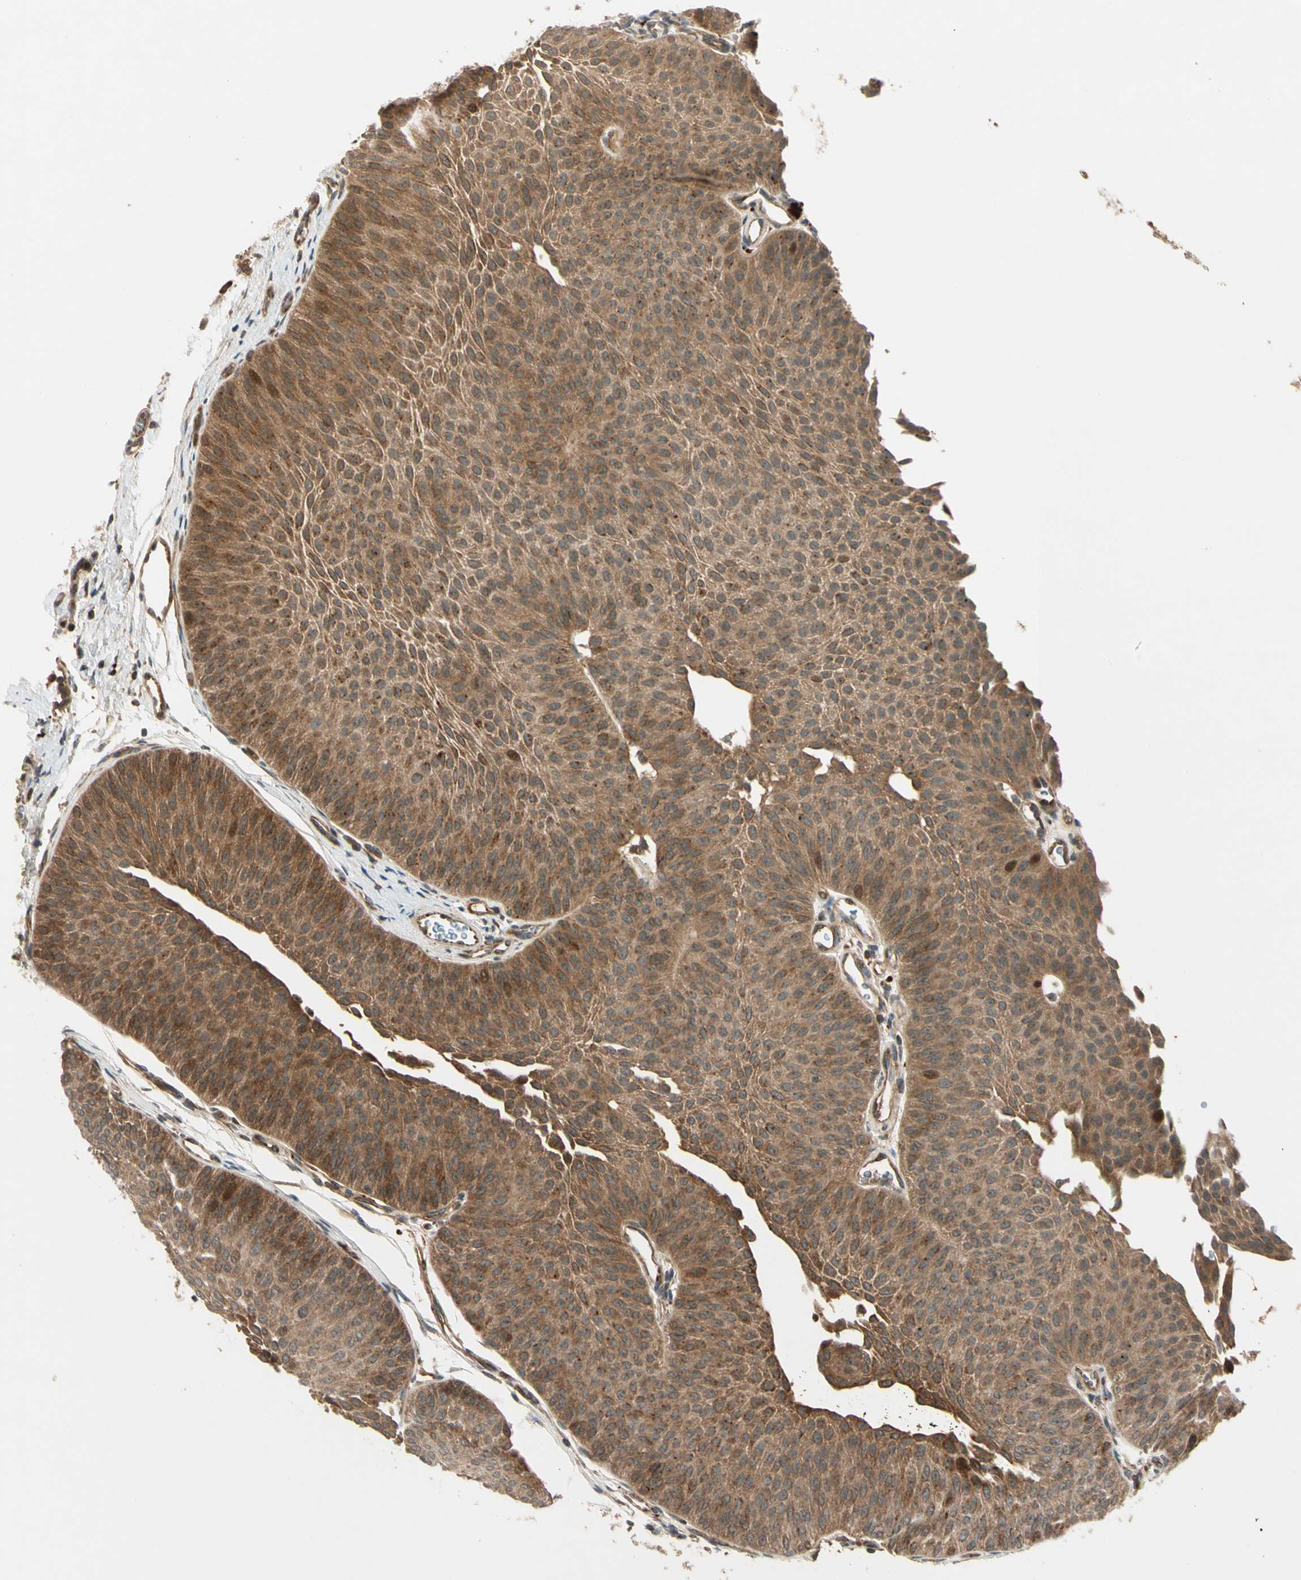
{"staining": {"intensity": "moderate", "quantity": ">75%", "location": "cytoplasmic/membranous,nuclear"}, "tissue": "urothelial cancer", "cell_type": "Tumor cells", "image_type": "cancer", "snomed": [{"axis": "morphology", "description": "Urothelial carcinoma, Low grade"}, {"axis": "topography", "description": "Urinary bladder"}], "caption": "Human low-grade urothelial carcinoma stained with a protein marker reveals moderate staining in tumor cells.", "gene": "ACVR1C", "patient": {"sex": "female", "age": 60}}